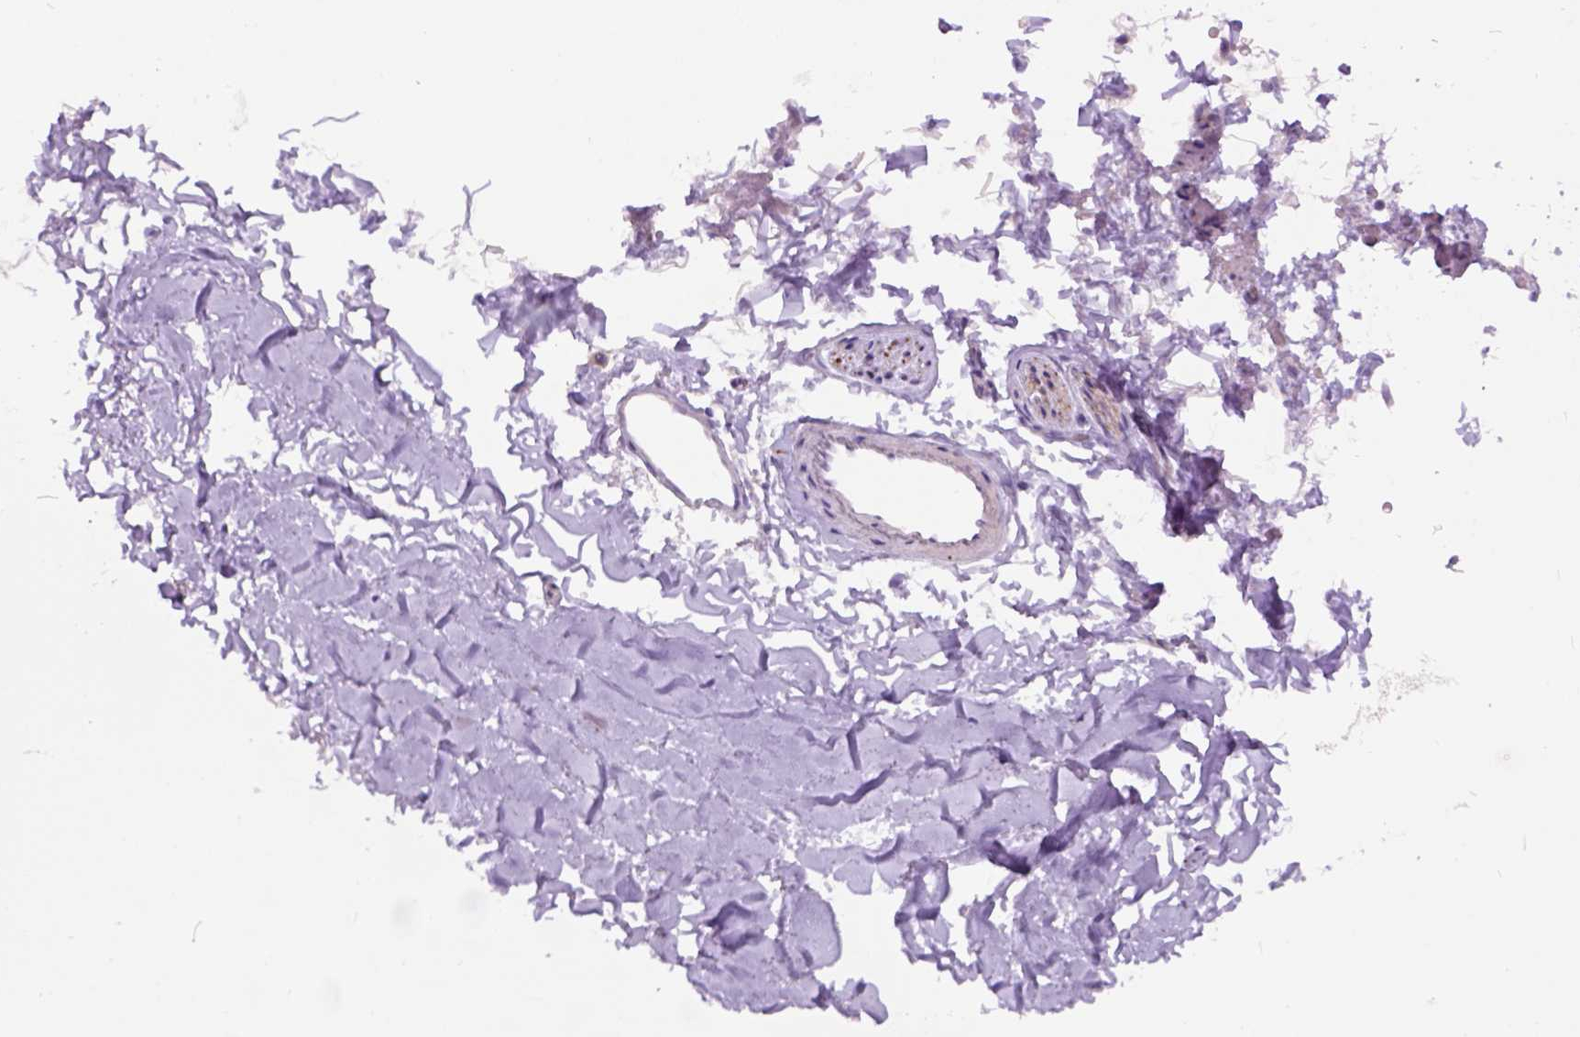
{"staining": {"intensity": "negative", "quantity": "none", "location": "none"}, "tissue": "soft tissue", "cell_type": "Fibroblasts", "image_type": "normal", "snomed": [{"axis": "morphology", "description": "Normal tissue, NOS"}, {"axis": "topography", "description": "Cartilage tissue"}, {"axis": "topography", "description": "Bronchus"}], "caption": "Immunohistochemical staining of normal soft tissue reveals no significant staining in fibroblasts. Nuclei are stained in blue.", "gene": "MAPT", "patient": {"sex": "female", "age": 79}}